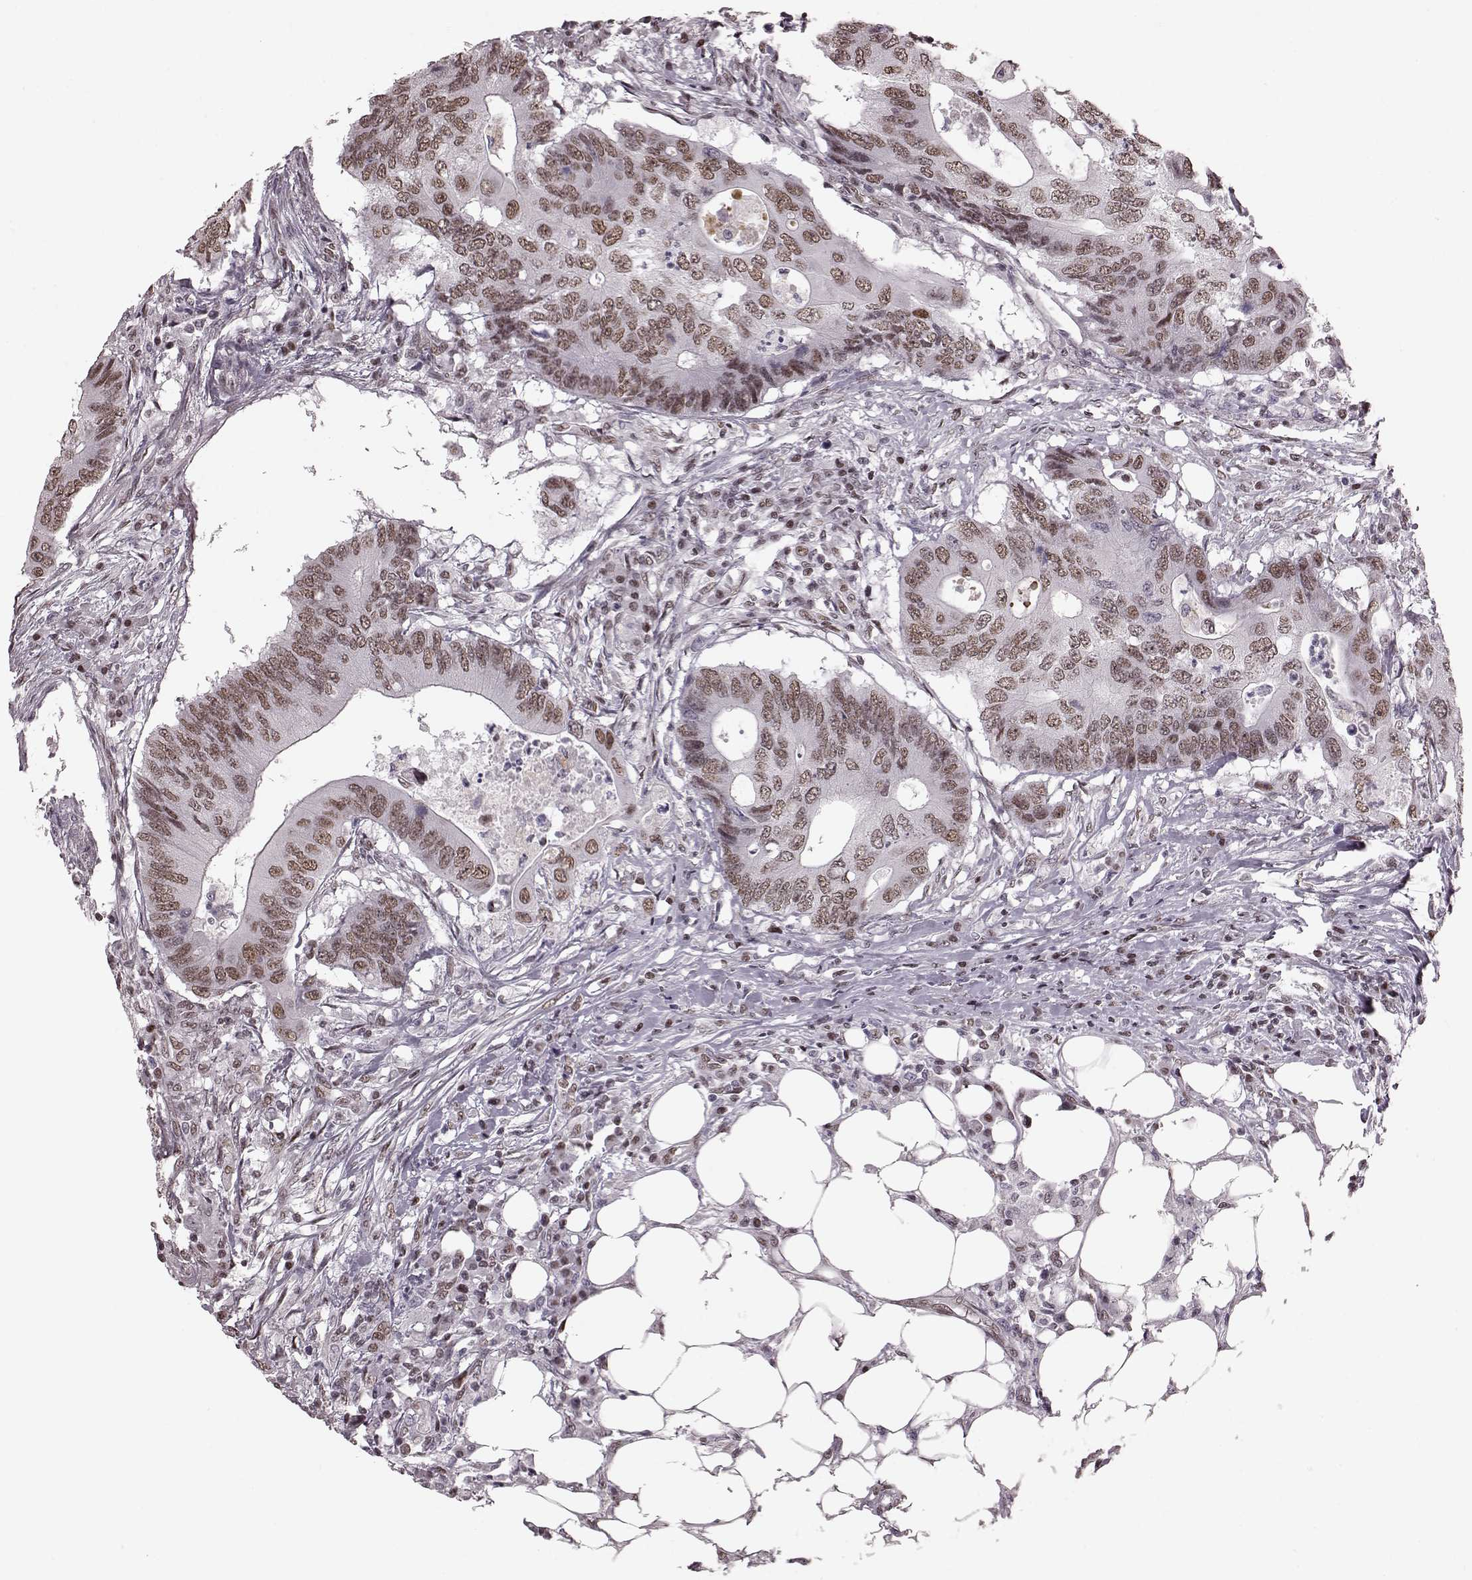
{"staining": {"intensity": "weak", "quantity": ">75%", "location": "nuclear"}, "tissue": "colorectal cancer", "cell_type": "Tumor cells", "image_type": "cancer", "snomed": [{"axis": "morphology", "description": "Adenocarcinoma, NOS"}, {"axis": "topography", "description": "Colon"}], "caption": "IHC of colorectal adenocarcinoma shows low levels of weak nuclear staining in approximately >75% of tumor cells.", "gene": "NR2C1", "patient": {"sex": "male", "age": 71}}